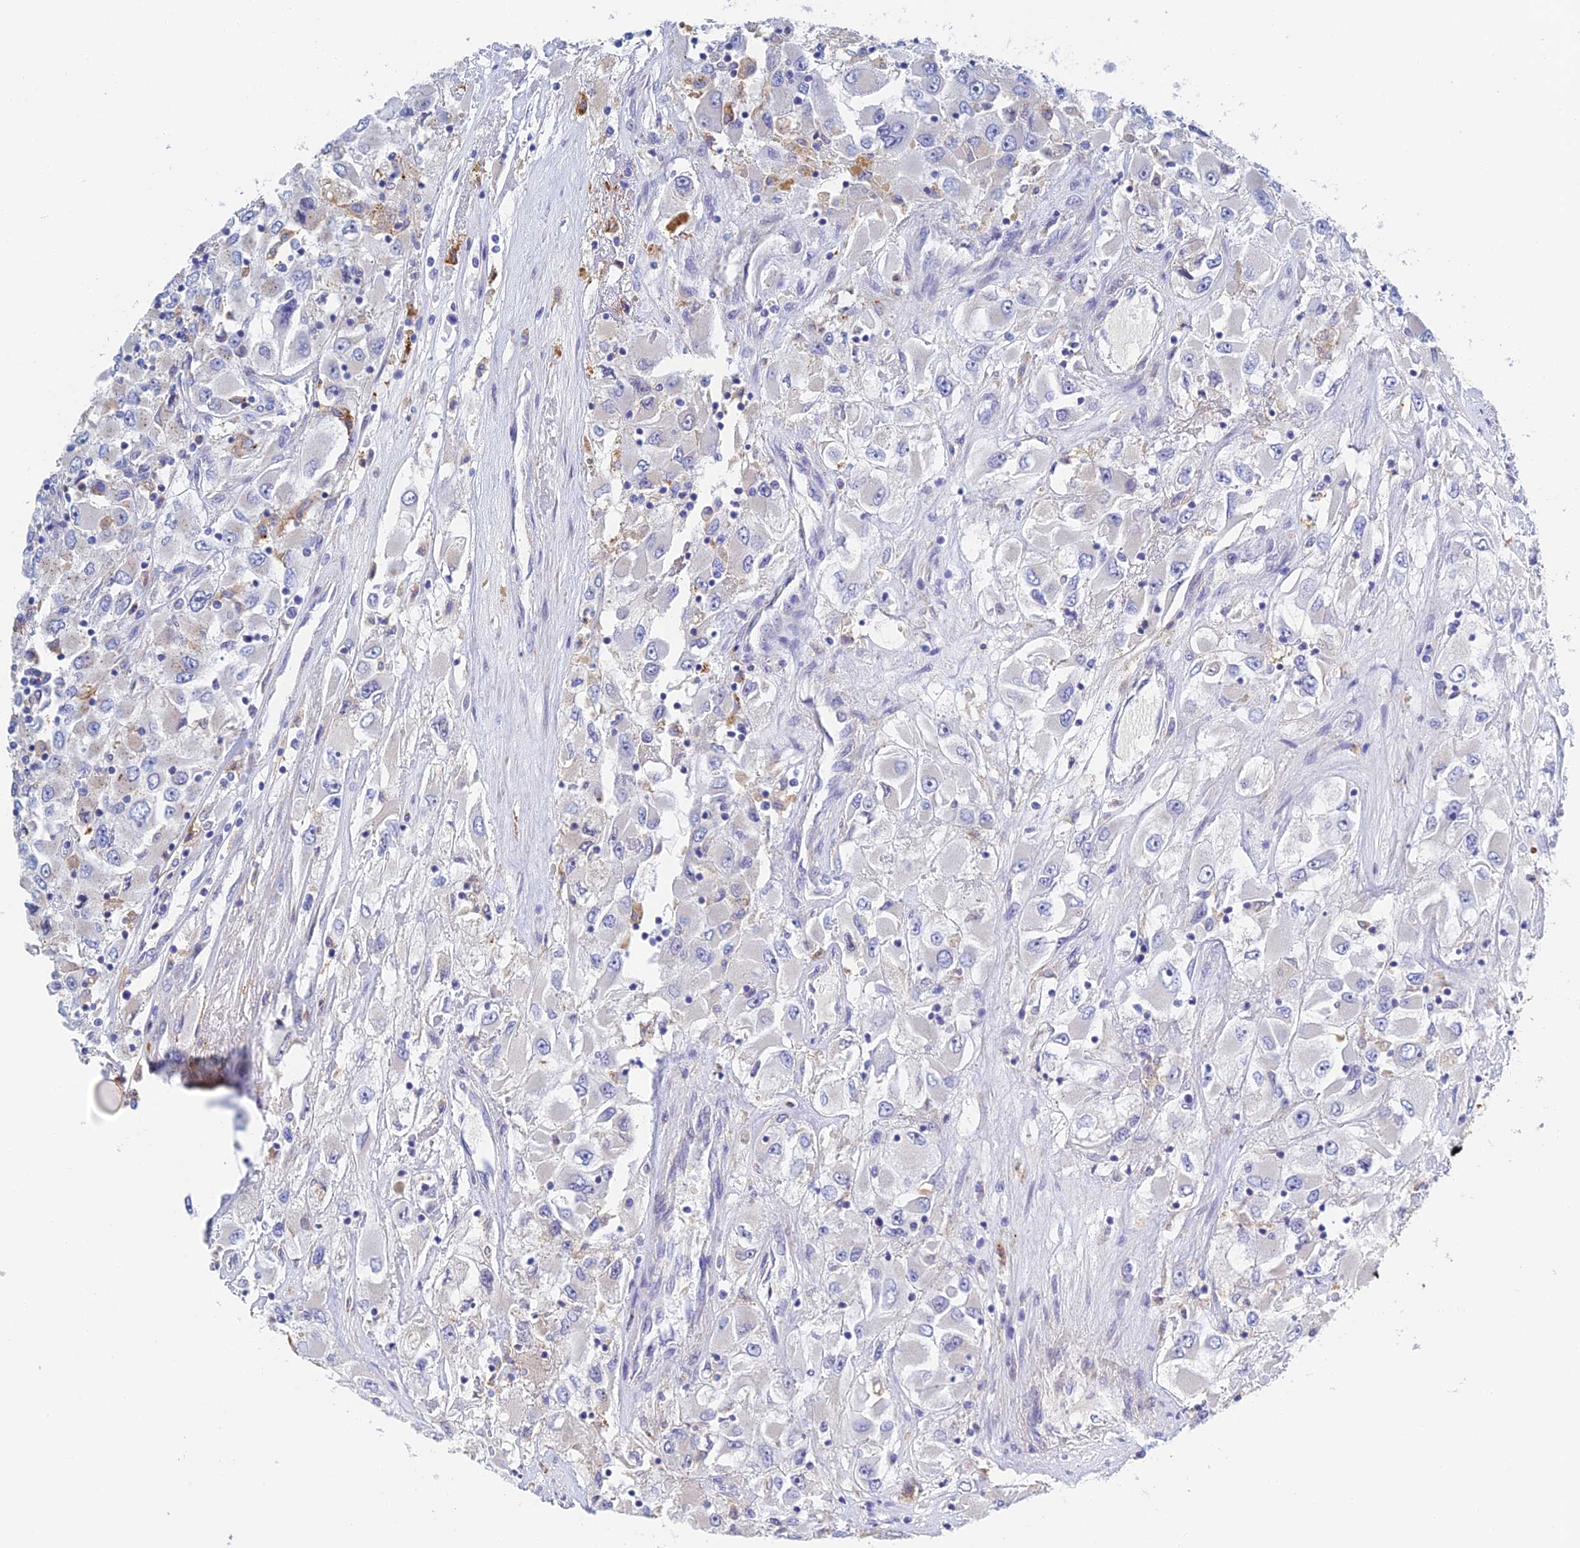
{"staining": {"intensity": "negative", "quantity": "none", "location": "none"}, "tissue": "renal cancer", "cell_type": "Tumor cells", "image_type": "cancer", "snomed": [{"axis": "morphology", "description": "Adenocarcinoma, NOS"}, {"axis": "topography", "description": "Kidney"}], "caption": "DAB immunohistochemical staining of renal adenocarcinoma demonstrates no significant positivity in tumor cells.", "gene": "RPGRIP1L", "patient": {"sex": "female", "age": 52}}